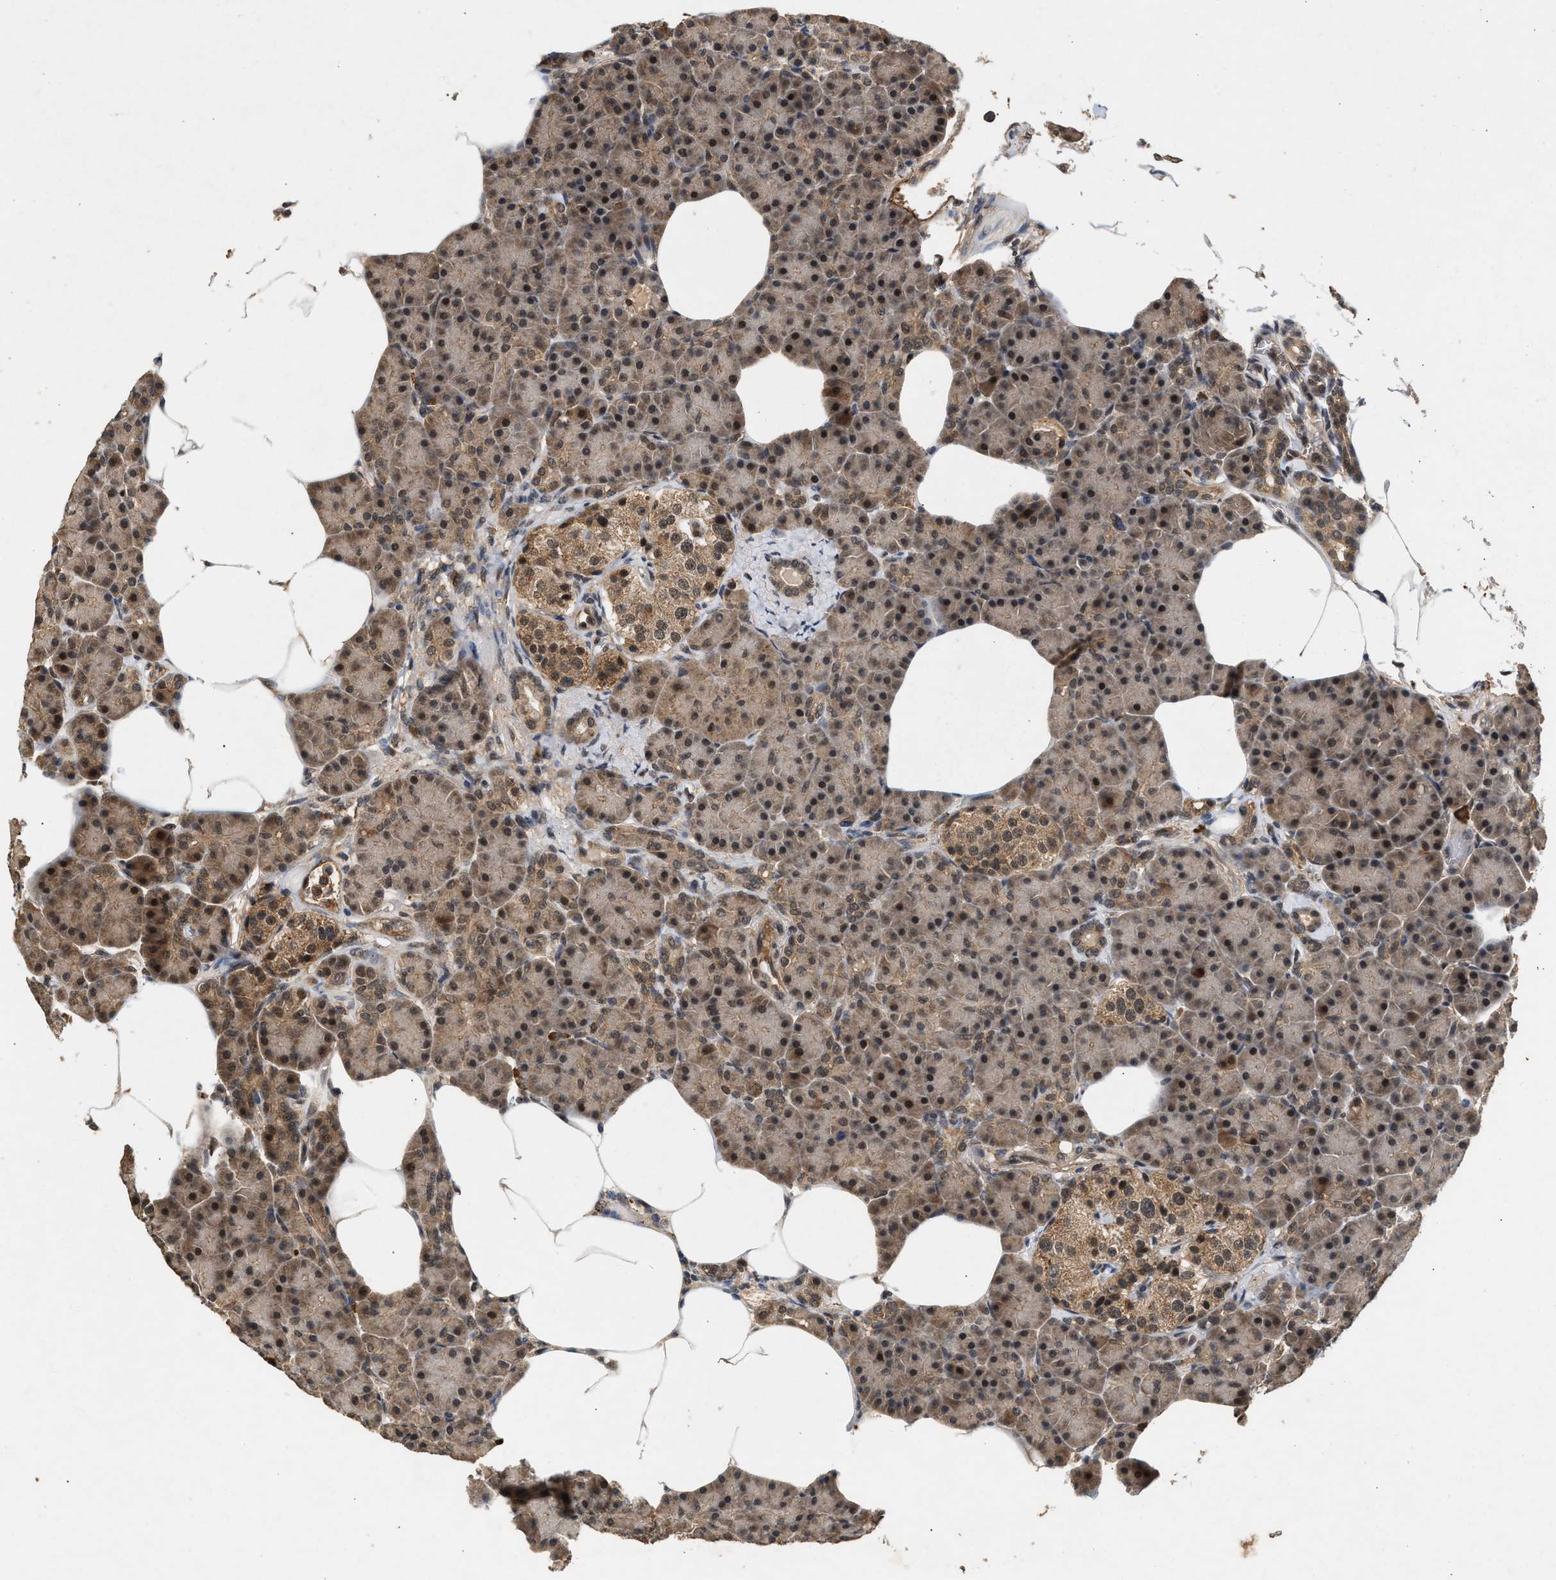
{"staining": {"intensity": "moderate", "quantity": "25%-75%", "location": "cytoplasmic/membranous,nuclear"}, "tissue": "pancreas", "cell_type": "Exocrine glandular cells", "image_type": "normal", "snomed": [{"axis": "morphology", "description": "Normal tissue, NOS"}, {"axis": "topography", "description": "Pancreas"}], "caption": "A high-resolution histopathology image shows immunohistochemistry (IHC) staining of normal pancreas, which shows moderate cytoplasmic/membranous,nuclear staining in approximately 25%-75% of exocrine glandular cells.", "gene": "RUSC2", "patient": {"sex": "female", "age": 70}}